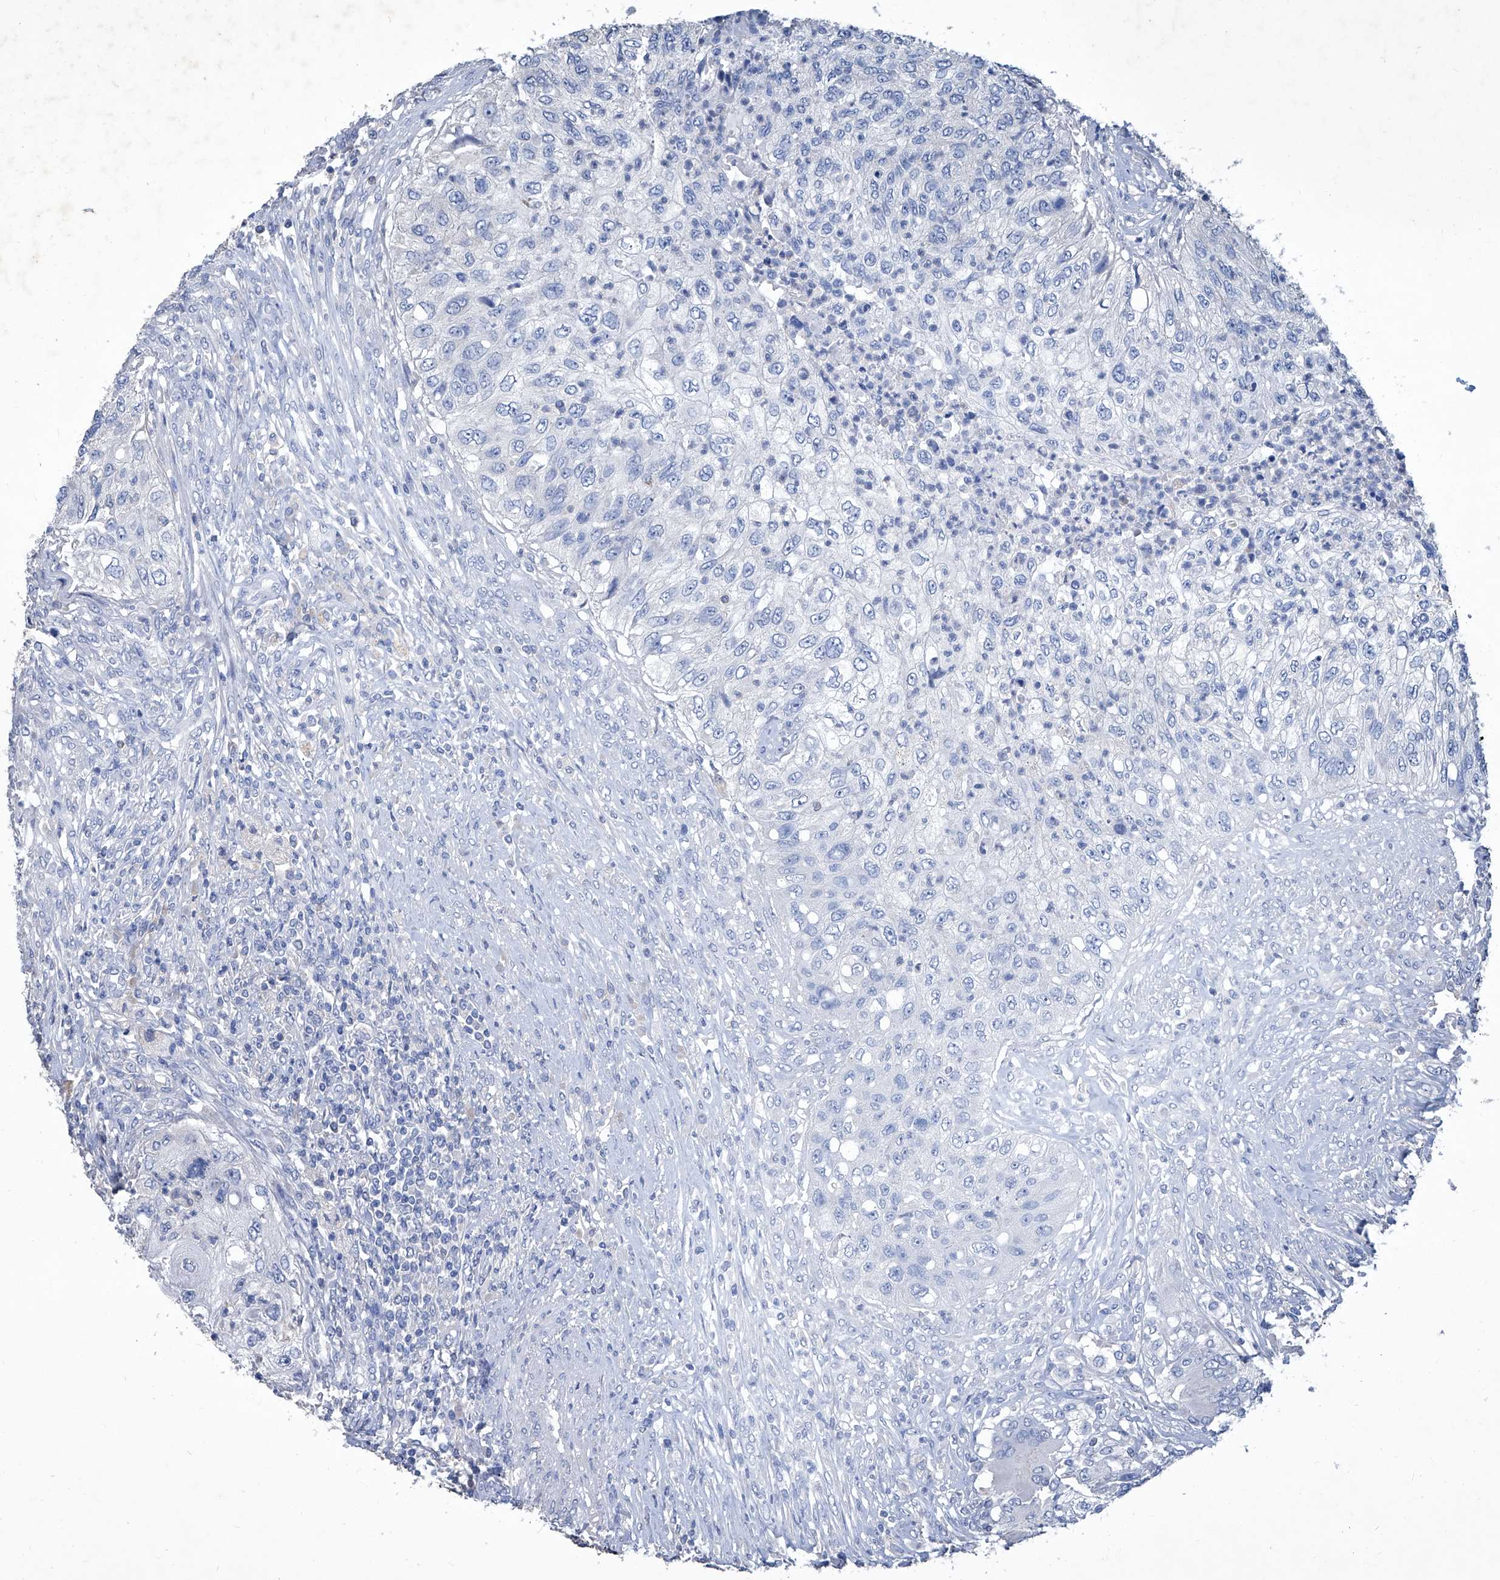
{"staining": {"intensity": "negative", "quantity": "none", "location": "none"}, "tissue": "urothelial cancer", "cell_type": "Tumor cells", "image_type": "cancer", "snomed": [{"axis": "morphology", "description": "Urothelial carcinoma, High grade"}, {"axis": "topography", "description": "Urinary bladder"}], "caption": "The histopathology image exhibits no staining of tumor cells in high-grade urothelial carcinoma.", "gene": "MTARC1", "patient": {"sex": "female", "age": 60}}